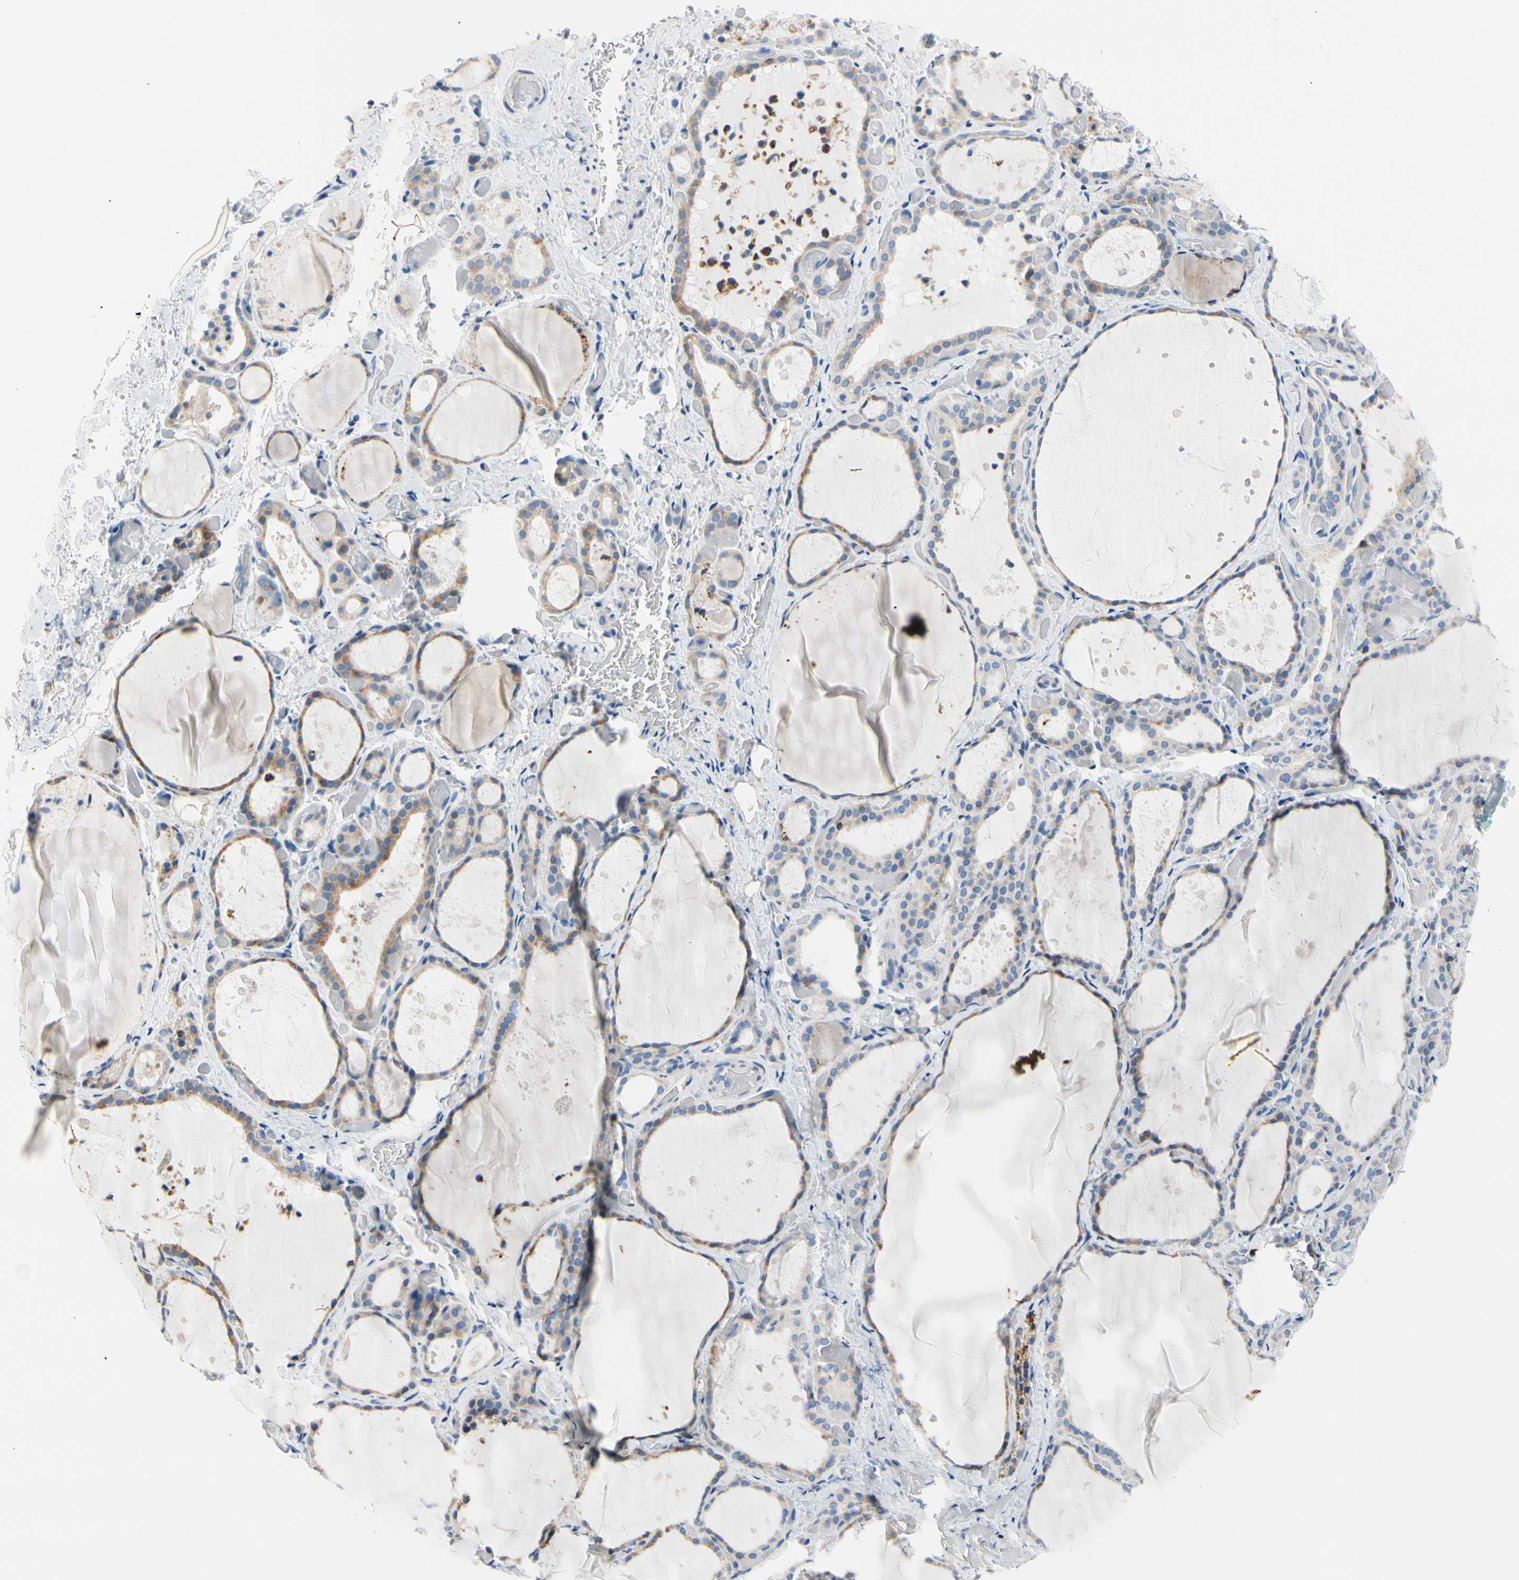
{"staining": {"intensity": "weak", "quantity": ">75%", "location": "cytoplasmic/membranous"}, "tissue": "thyroid gland", "cell_type": "Glandular cells", "image_type": "normal", "snomed": [{"axis": "morphology", "description": "Normal tissue, NOS"}, {"axis": "topography", "description": "Thyroid gland"}], "caption": "Immunohistochemistry (IHC) image of benign thyroid gland stained for a protein (brown), which demonstrates low levels of weak cytoplasmic/membranous positivity in about >75% of glandular cells.", "gene": "STXBP1", "patient": {"sex": "female", "age": 44}}